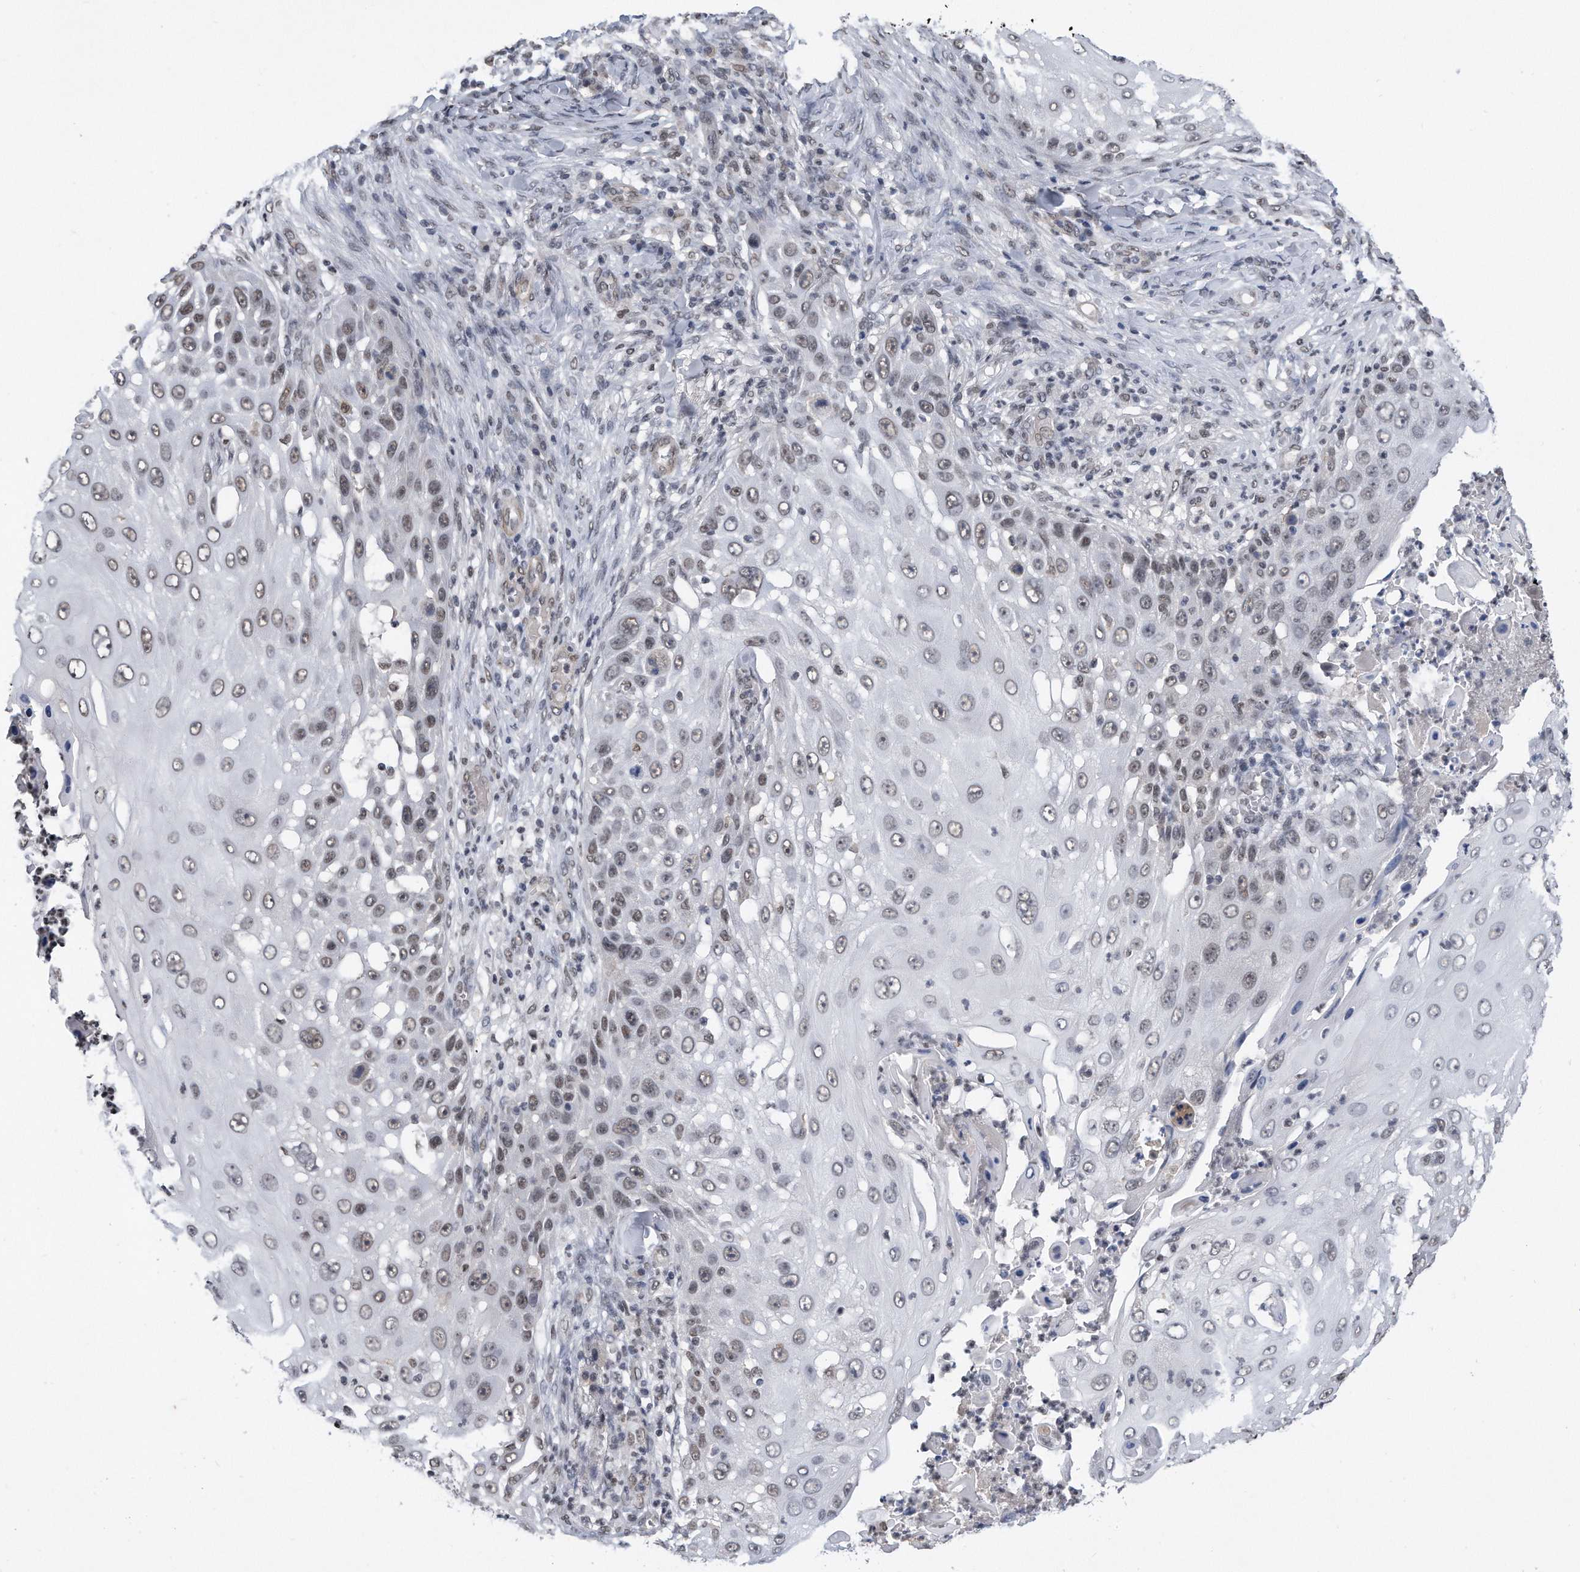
{"staining": {"intensity": "moderate", "quantity": ">75%", "location": "nuclear"}, "tissue": "skin cancer", "cell_type": "Tumor cells", "image_type": "cancer", "snomed": [{"axis": "morphology", "description": "Squamous cell carcinoma, NOS"}, {"axis": "topography", "description": "Skin"}], "caption": "This micrograph demonstrates immunohistochemistry (IHC) staining of human skin cancer, with medium moderate nuclear staining in about >75% of tumor cells.", "gene": "TP53INP1", "patient": {"sex": "female", "age": 44}}